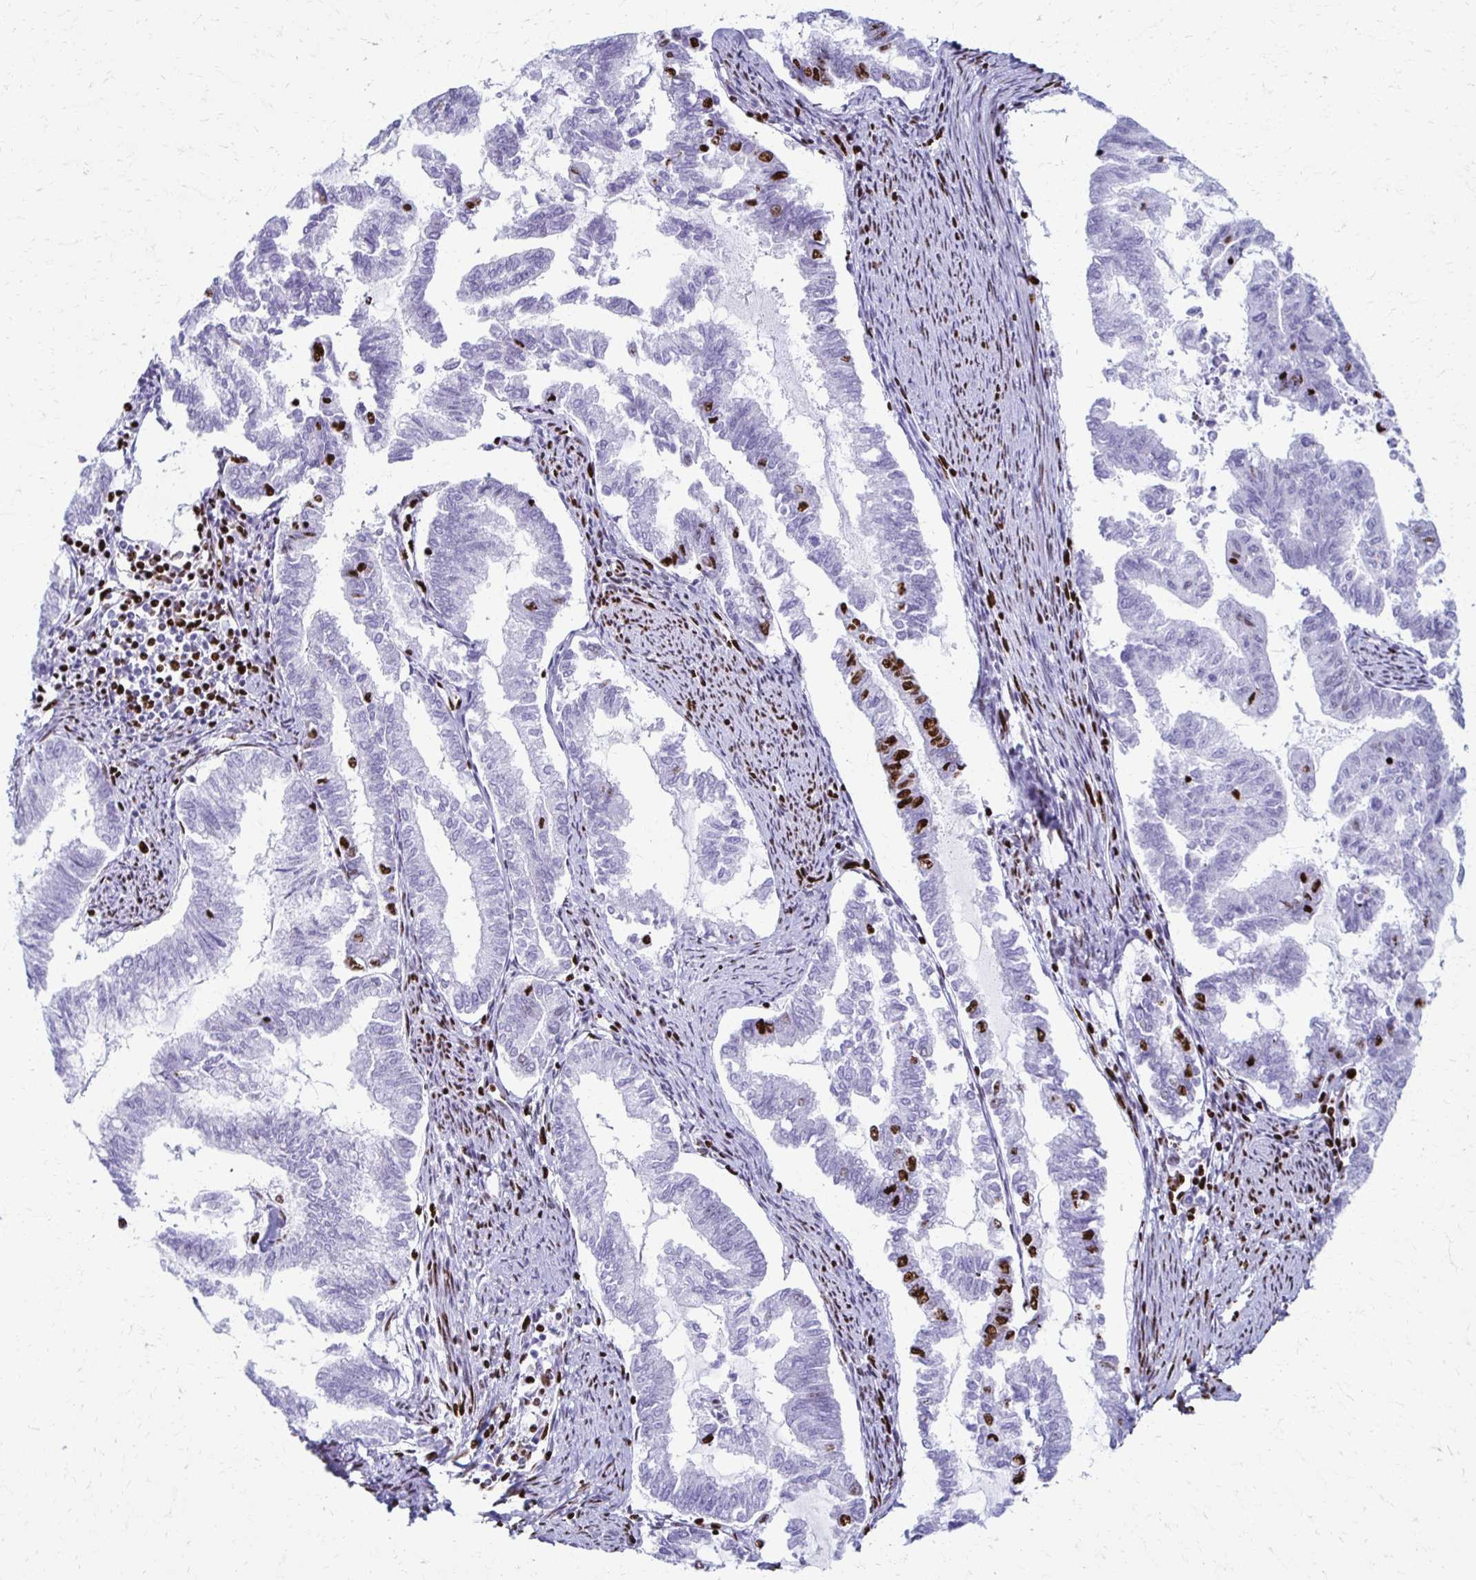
{"staining": {"intensity": "strong", "quantity": "<25%", "location": "nuclear"}, "tissue": "endometrial cancer", "cell_type": "Tumor cells", "image_type": "cancer", "snomed": [{"axis": "morphology", "description": "Adenocarcinoma, NOS"}, {"axis": "topography", "description": "Endometrium"}], "caption": "Tumor cells demonstrate strong nuclear positivity in about <25% of cells in adenocarcinoma (endometrial). The protein of interest is stained brown, and the nuclei are stained in blue (DAB (3,3'-diaminobenzidine) IHC with brightfield microscopy, high magnification).", "gene": "NONO", "patient": {"sex": "female", "age": 79}}